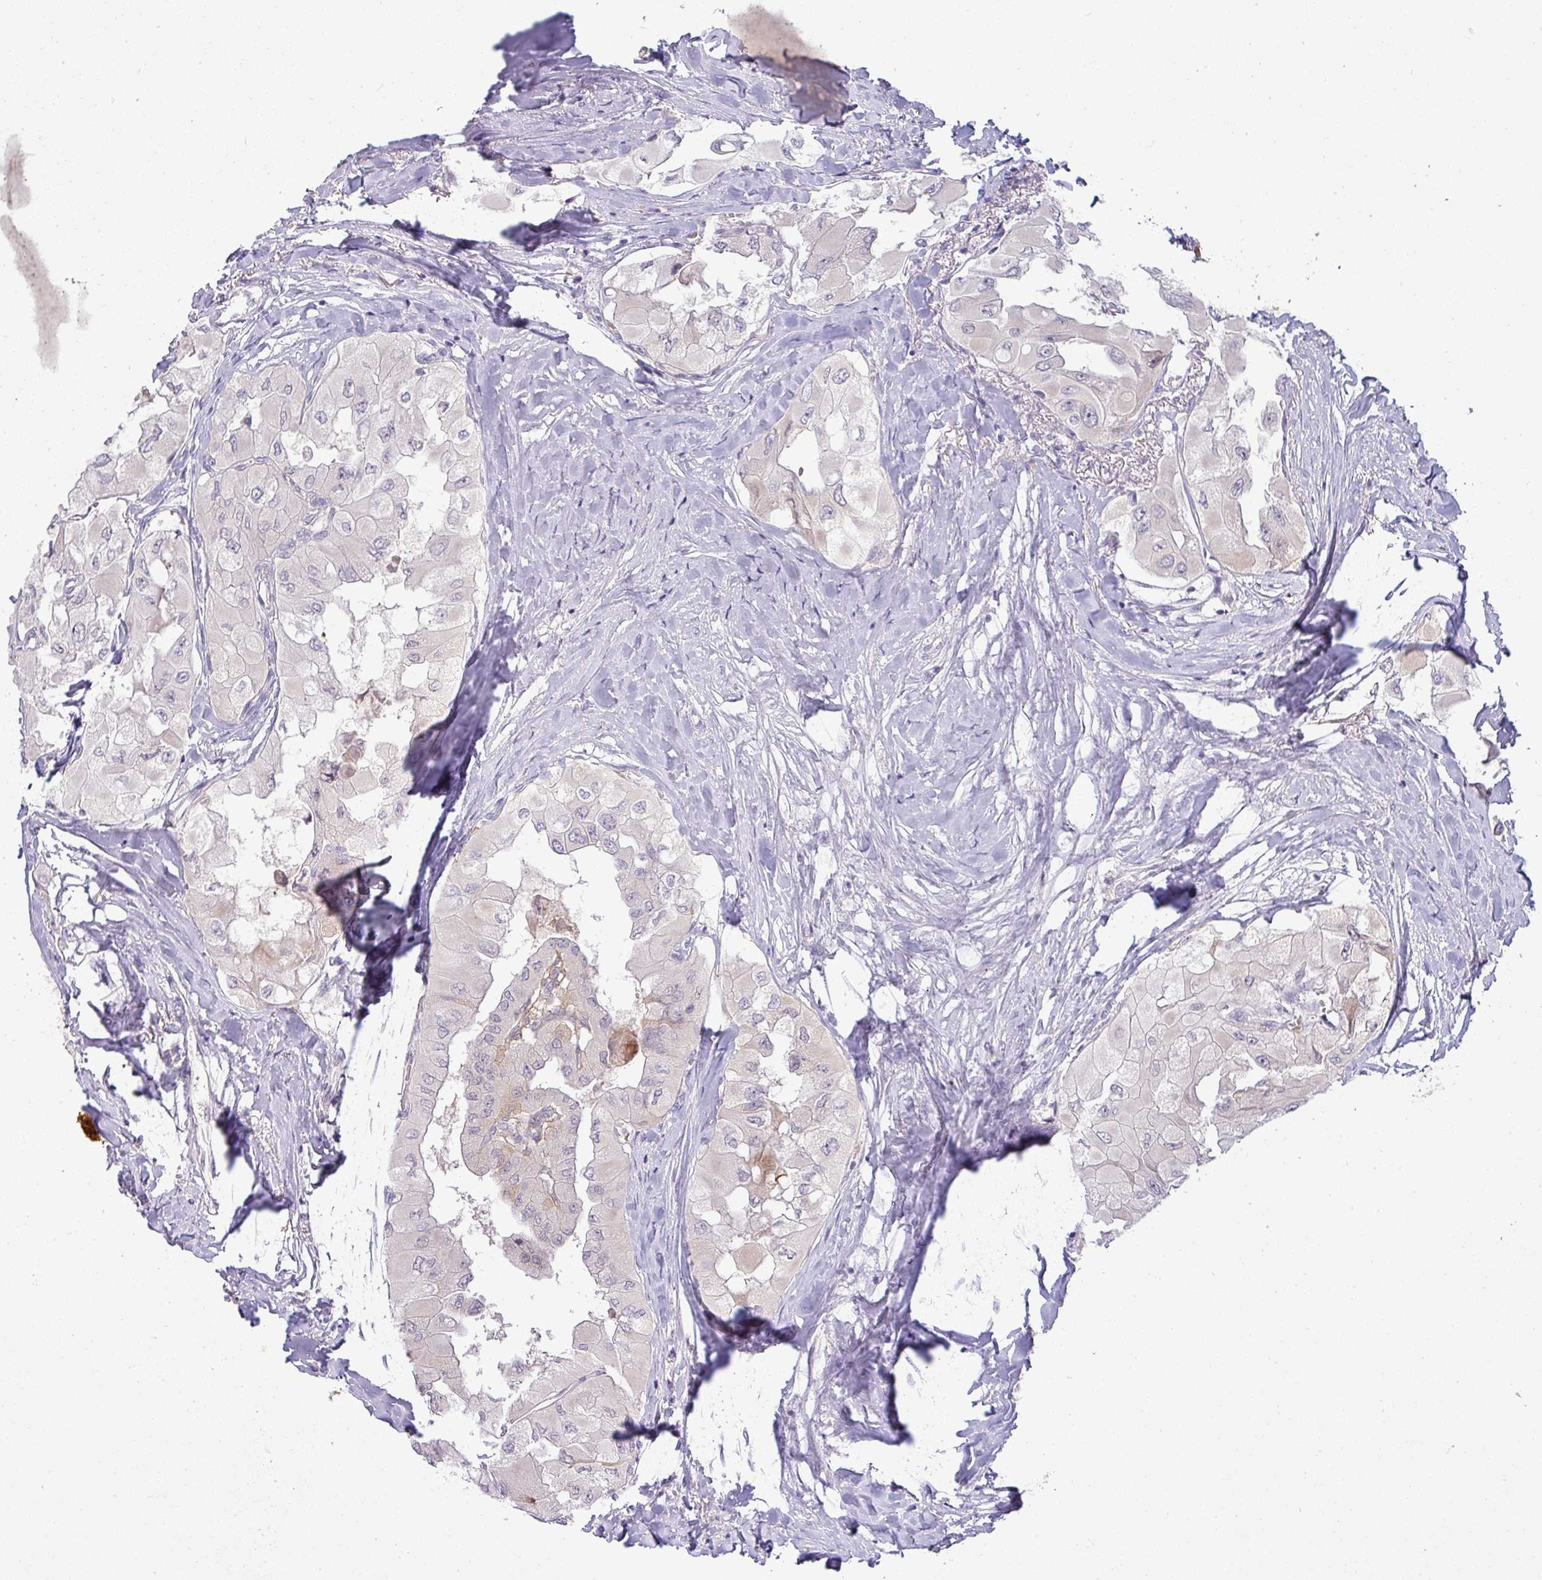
{"staining": {"intensity": "negative", "quantity": "none", "location": "none"}, "tissue": "thyroid cancer", "cell_type": "Tumor cells", "image_type": "cancer", "snomed": [{"axis": "morphology", "description": "Normal tissue, NOS"}, {"axis": "morphology", "description": "Papillary adenocarcinoma, NOS"}, {"axis": "topography", "description": "Thyroid gland"}], "caption": "The photomicrograph demonstrates no significant positivity in tumor cells of thyroid cancer (papillary adenocarcinoma).", "gene": "APOM", "patient": {"sex": "female", "age": 59}}